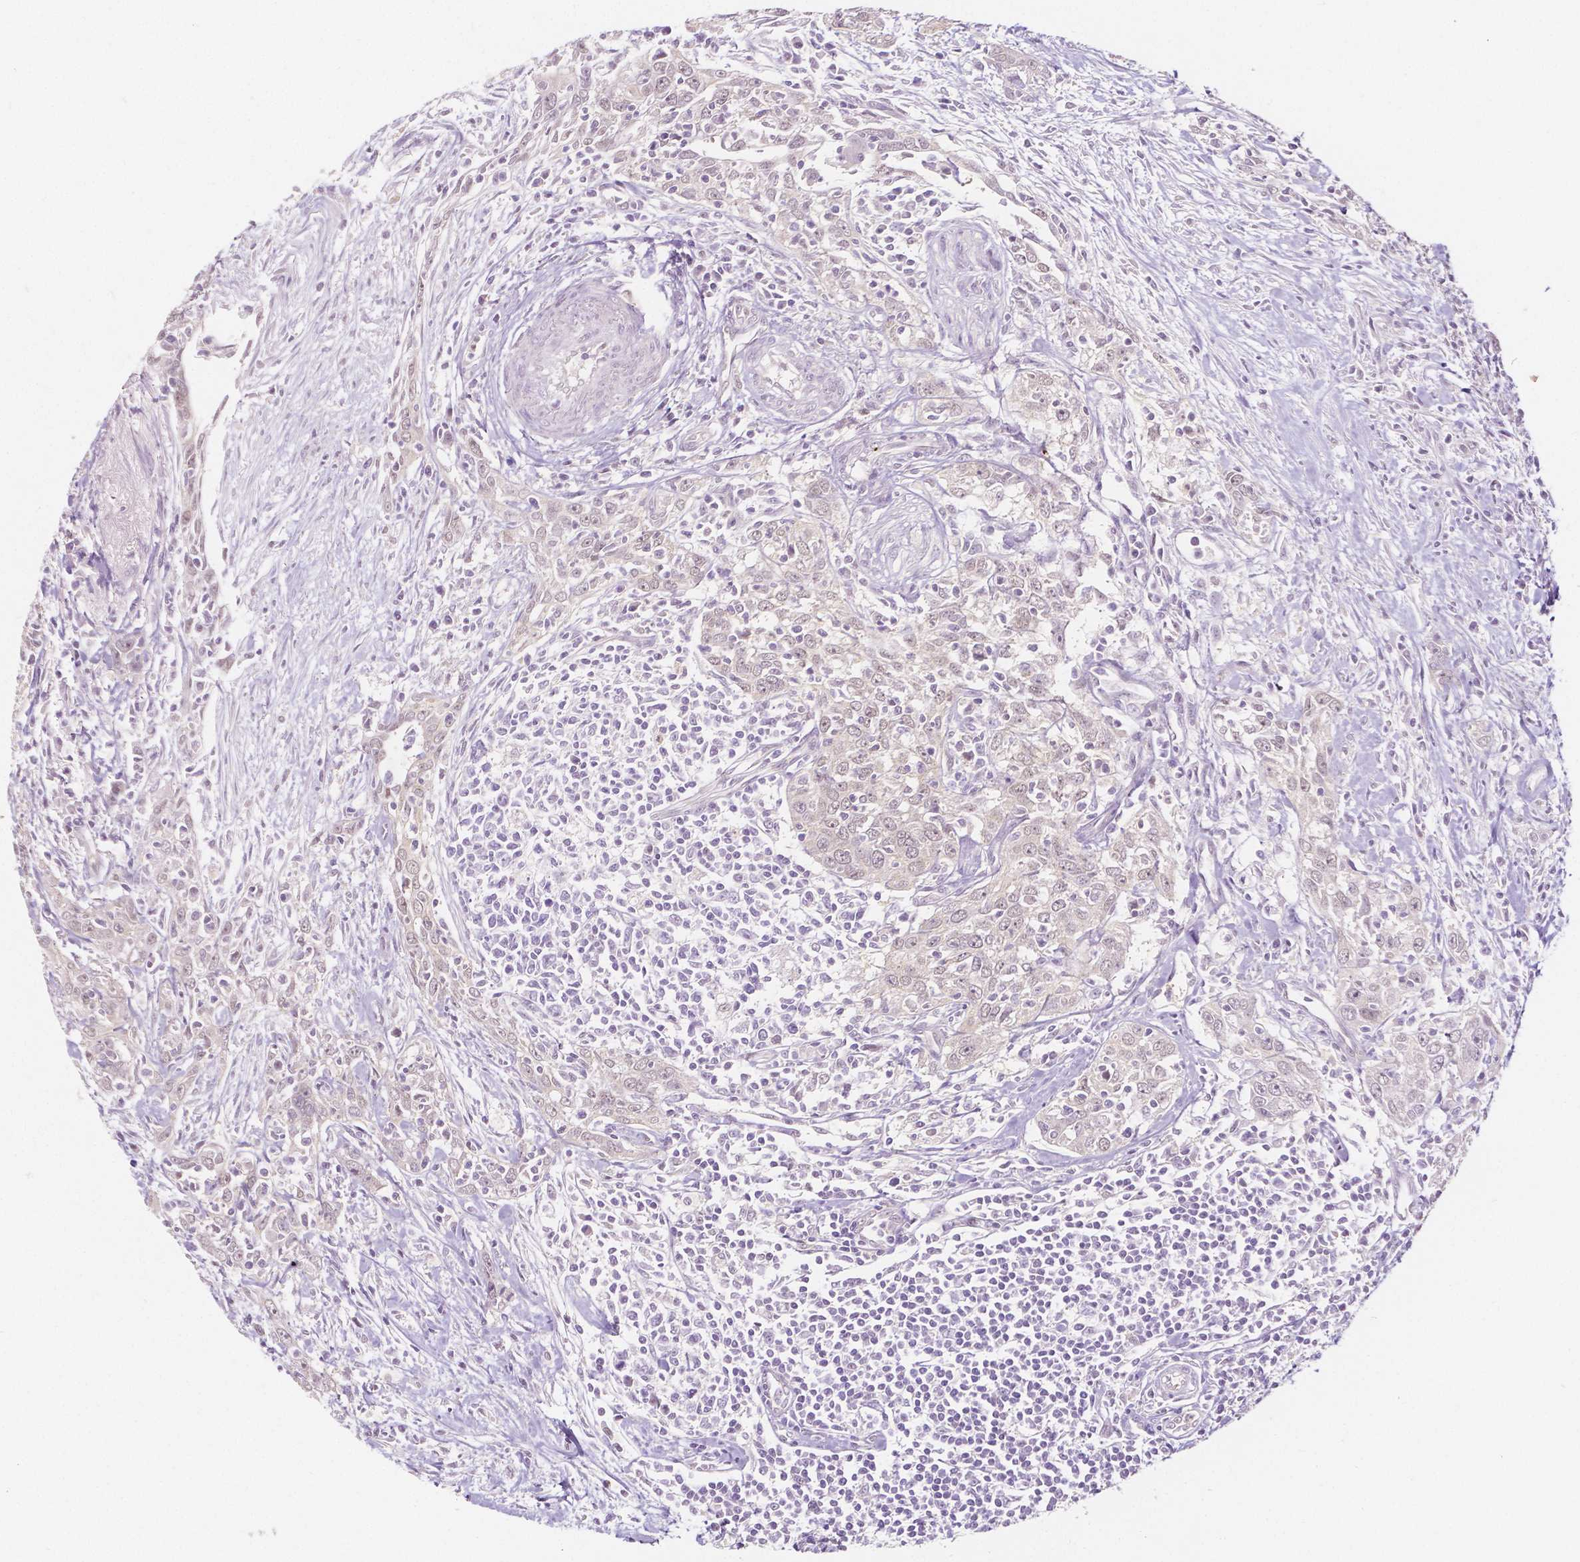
{"staining": {"intensity": "negative", "quantity": "none", "location": "none"}, "tissue": "urothelial cancer", "cell_type": "Tumor cells", "image_type": "cancer", "snomed": [{"axis": "morphology", "description": "Urothelial carcinoma, High grade"}, {"axis": "topography", "description": "Urinary bladder"}], "caption": "Protein analysis of urothelial cancer shows no significant staining in tumor cells. The staining is performed using DAB brown chromogen with nuclei counter-stained in using hematoxylin.", "gene": "NAPRT", "patient": {"sex": "male", "age": 83}}